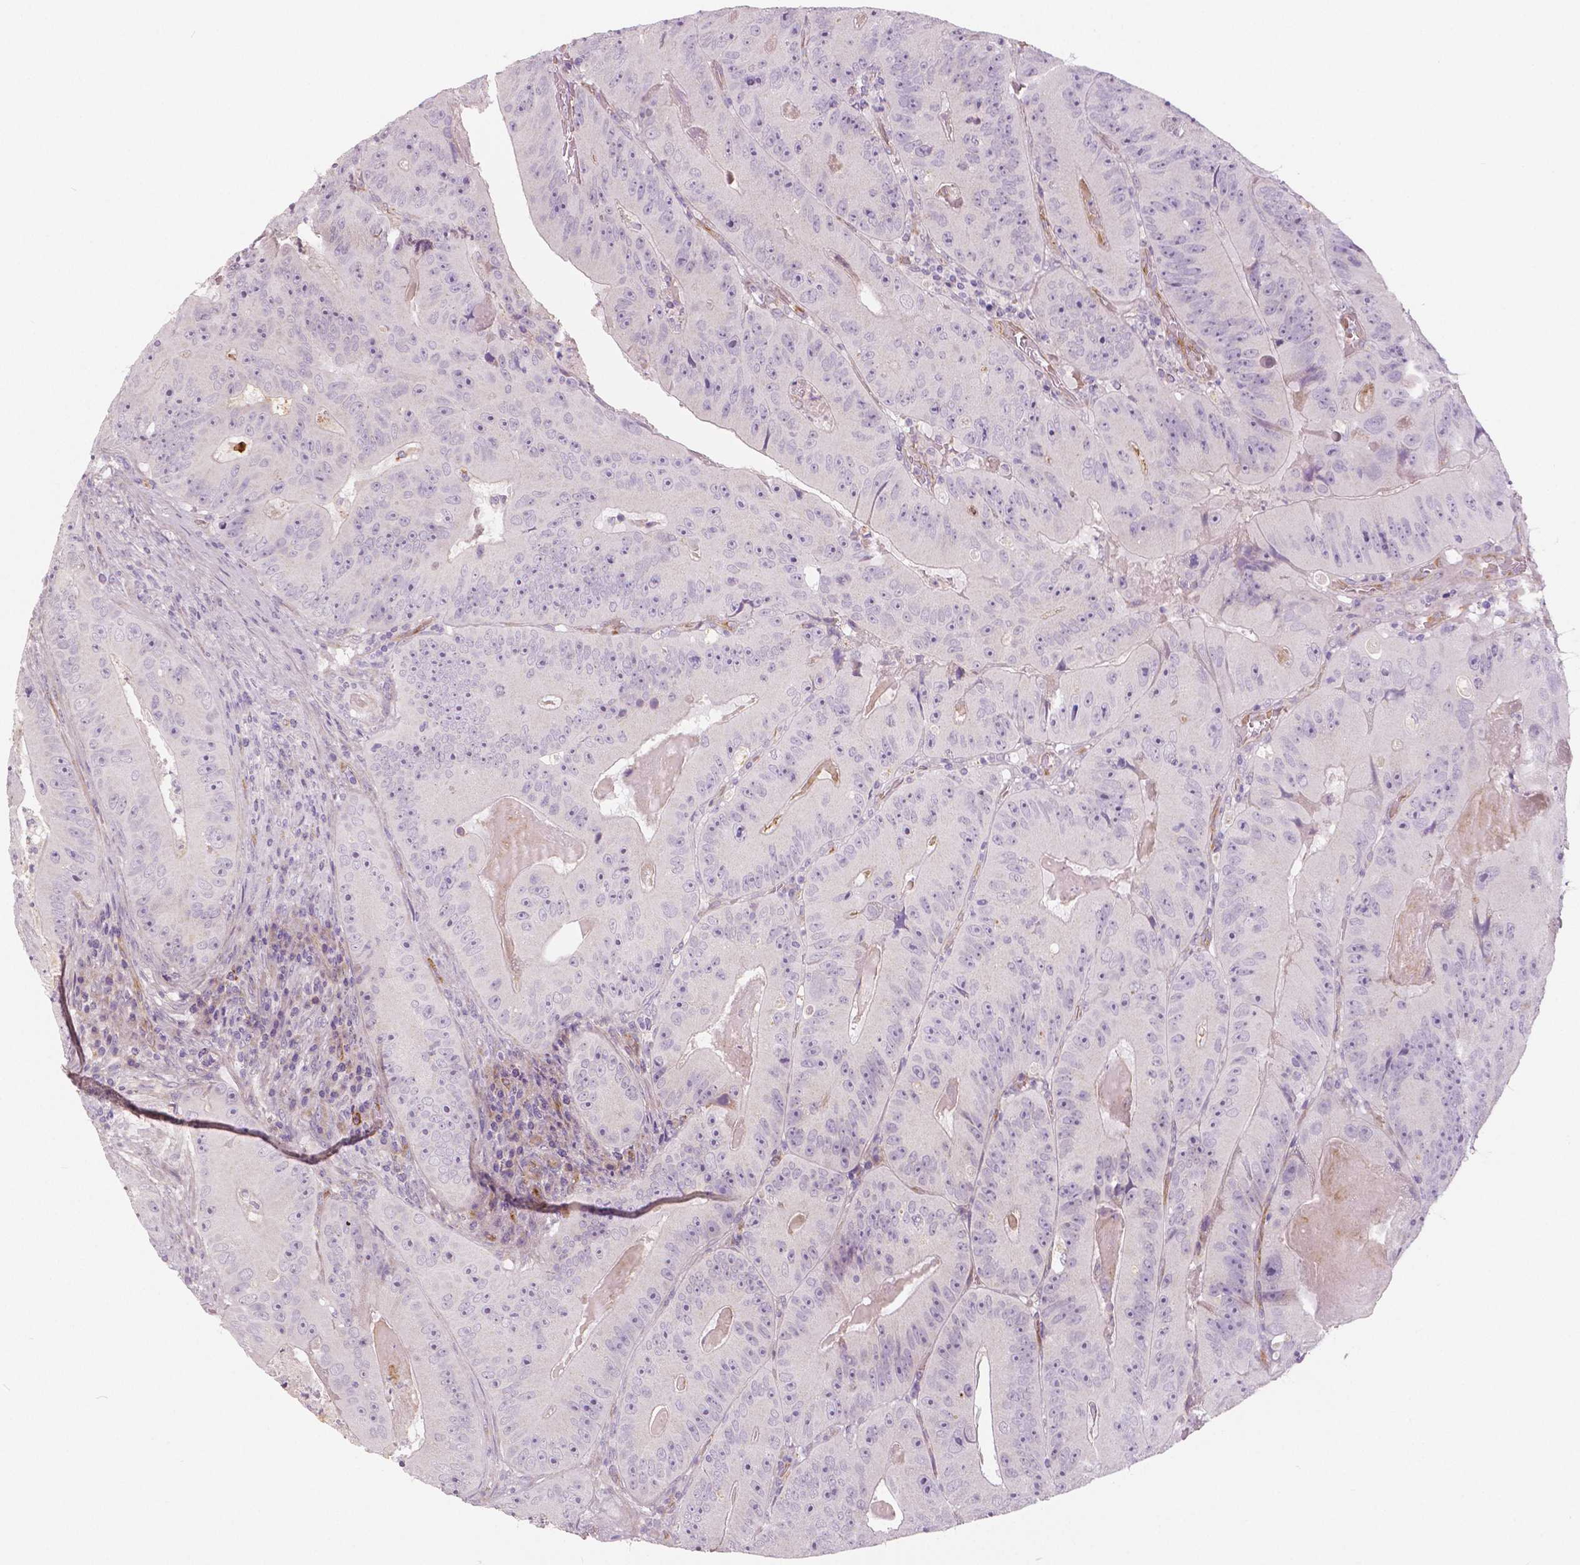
{"staining": {"intensity": "negative", "quantity": "none", "location": "none"}, "tissue": "colorectal cancer", "cell_type": "Tumor cells", "image_type": "cancer", "snomed": [{"axis": "morphology", "description": "Adenocarcinoma, NOS"}, {"axis": "topography", "description": "Colon"}], "caption": "Immunohistochemistry micrograph of neoplastic tissue: human colorectal adenocarcinoma stained with DAB demonstrates no significant protein expression in tumor cells.", "gene": "FLT1", "patient": {"sex": "female", "age": 86}}